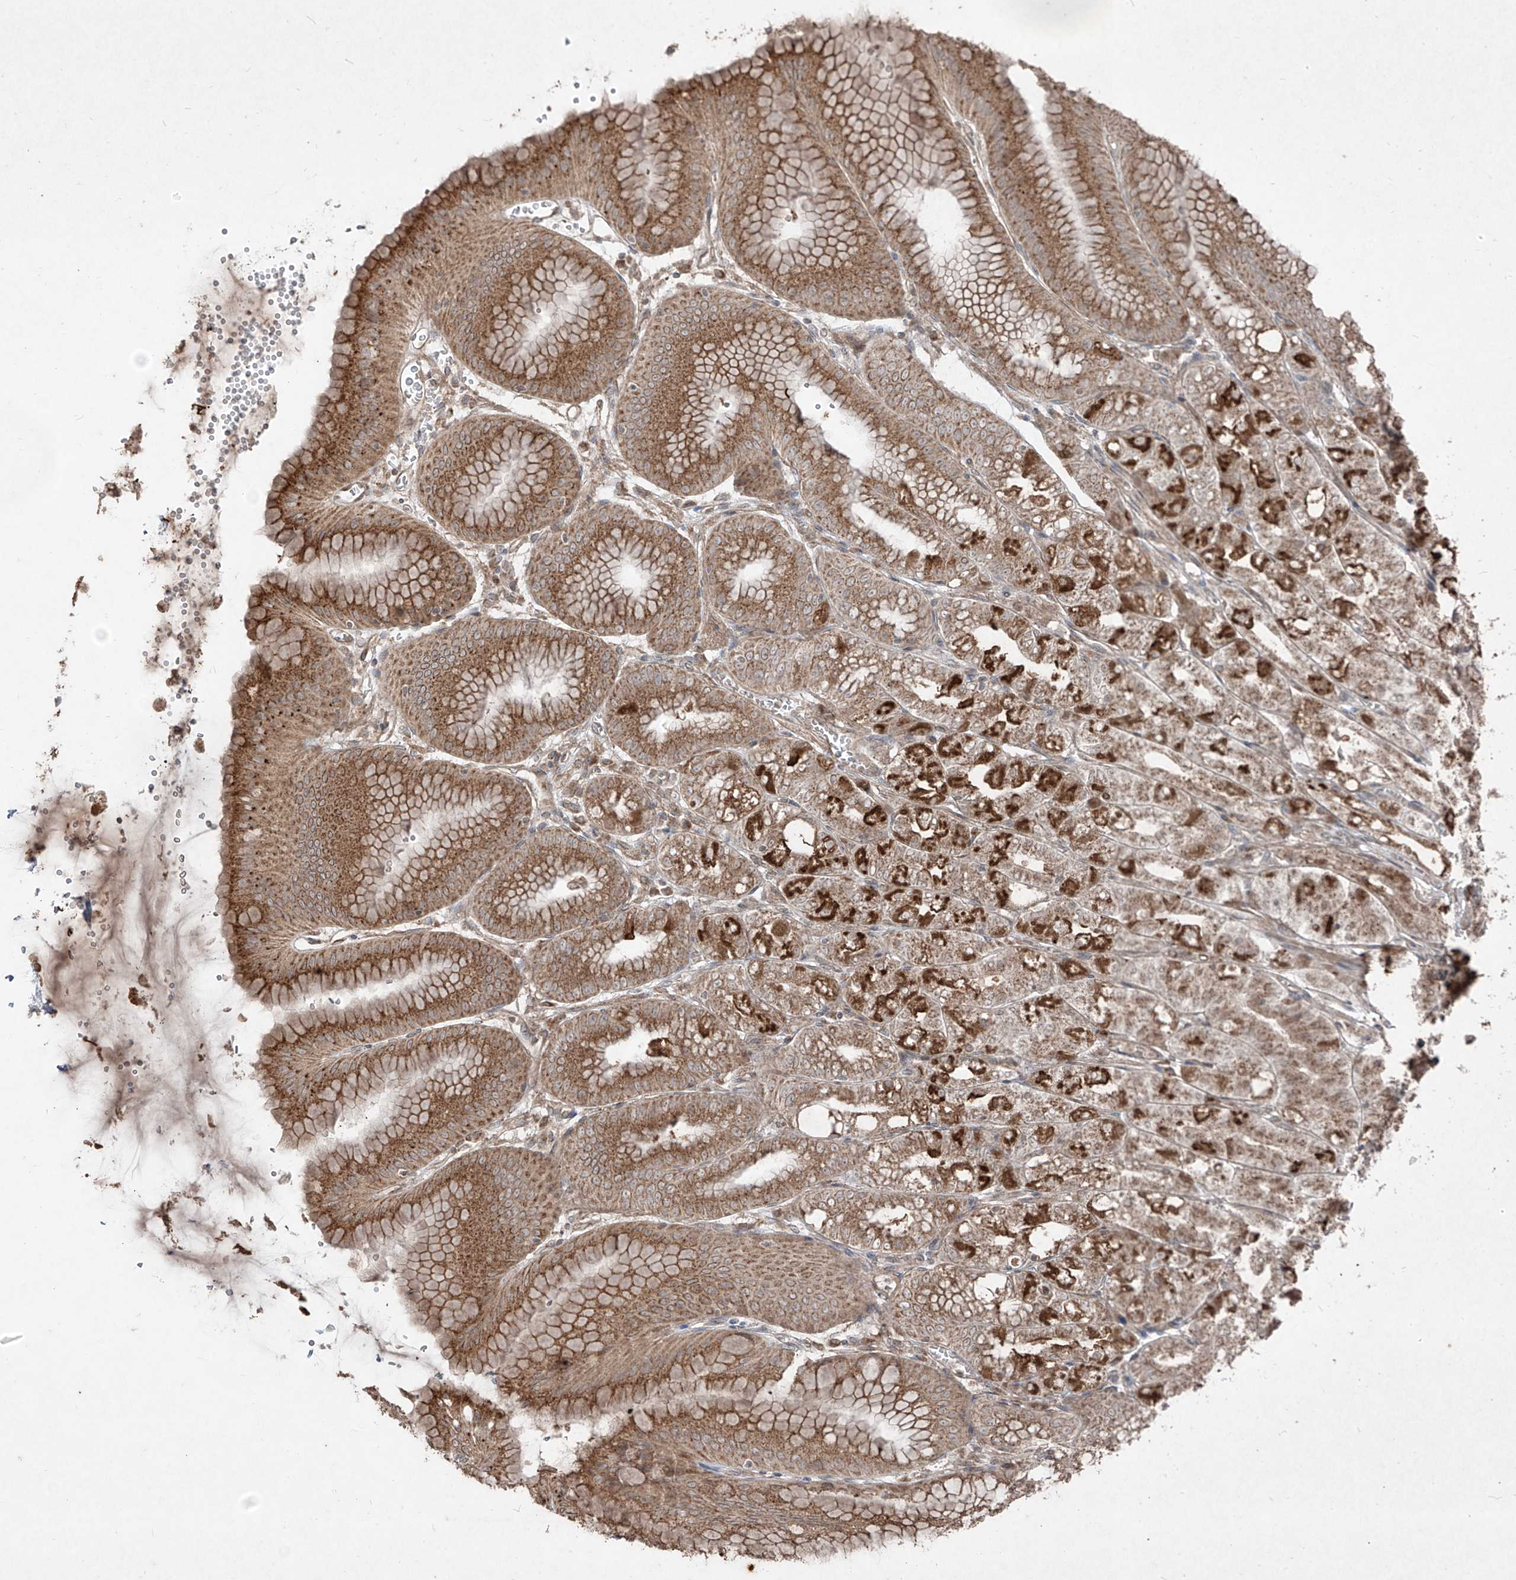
{"staining": {"intensity": "strong", "quantity": ">75%", "location": "cytoplasmic/membranous"}, "tissue": "stomach", "cell_type": "Glandular cells", "image_type": "normal", "snomed": [{"axis": "morphology", "description": "Normal tissue, NOS"}, {"axis": "topography", "description": "Stomach, lower"}], "caption": "The image exhibits immunohistochemical staining of unremarkable stomach. There is strong cytoplasmic/membranous expression is appreciated in approximately >75% of glandular cells.", "gene": "ABCD3", "patient": {"sex": "male", "age": 71}}